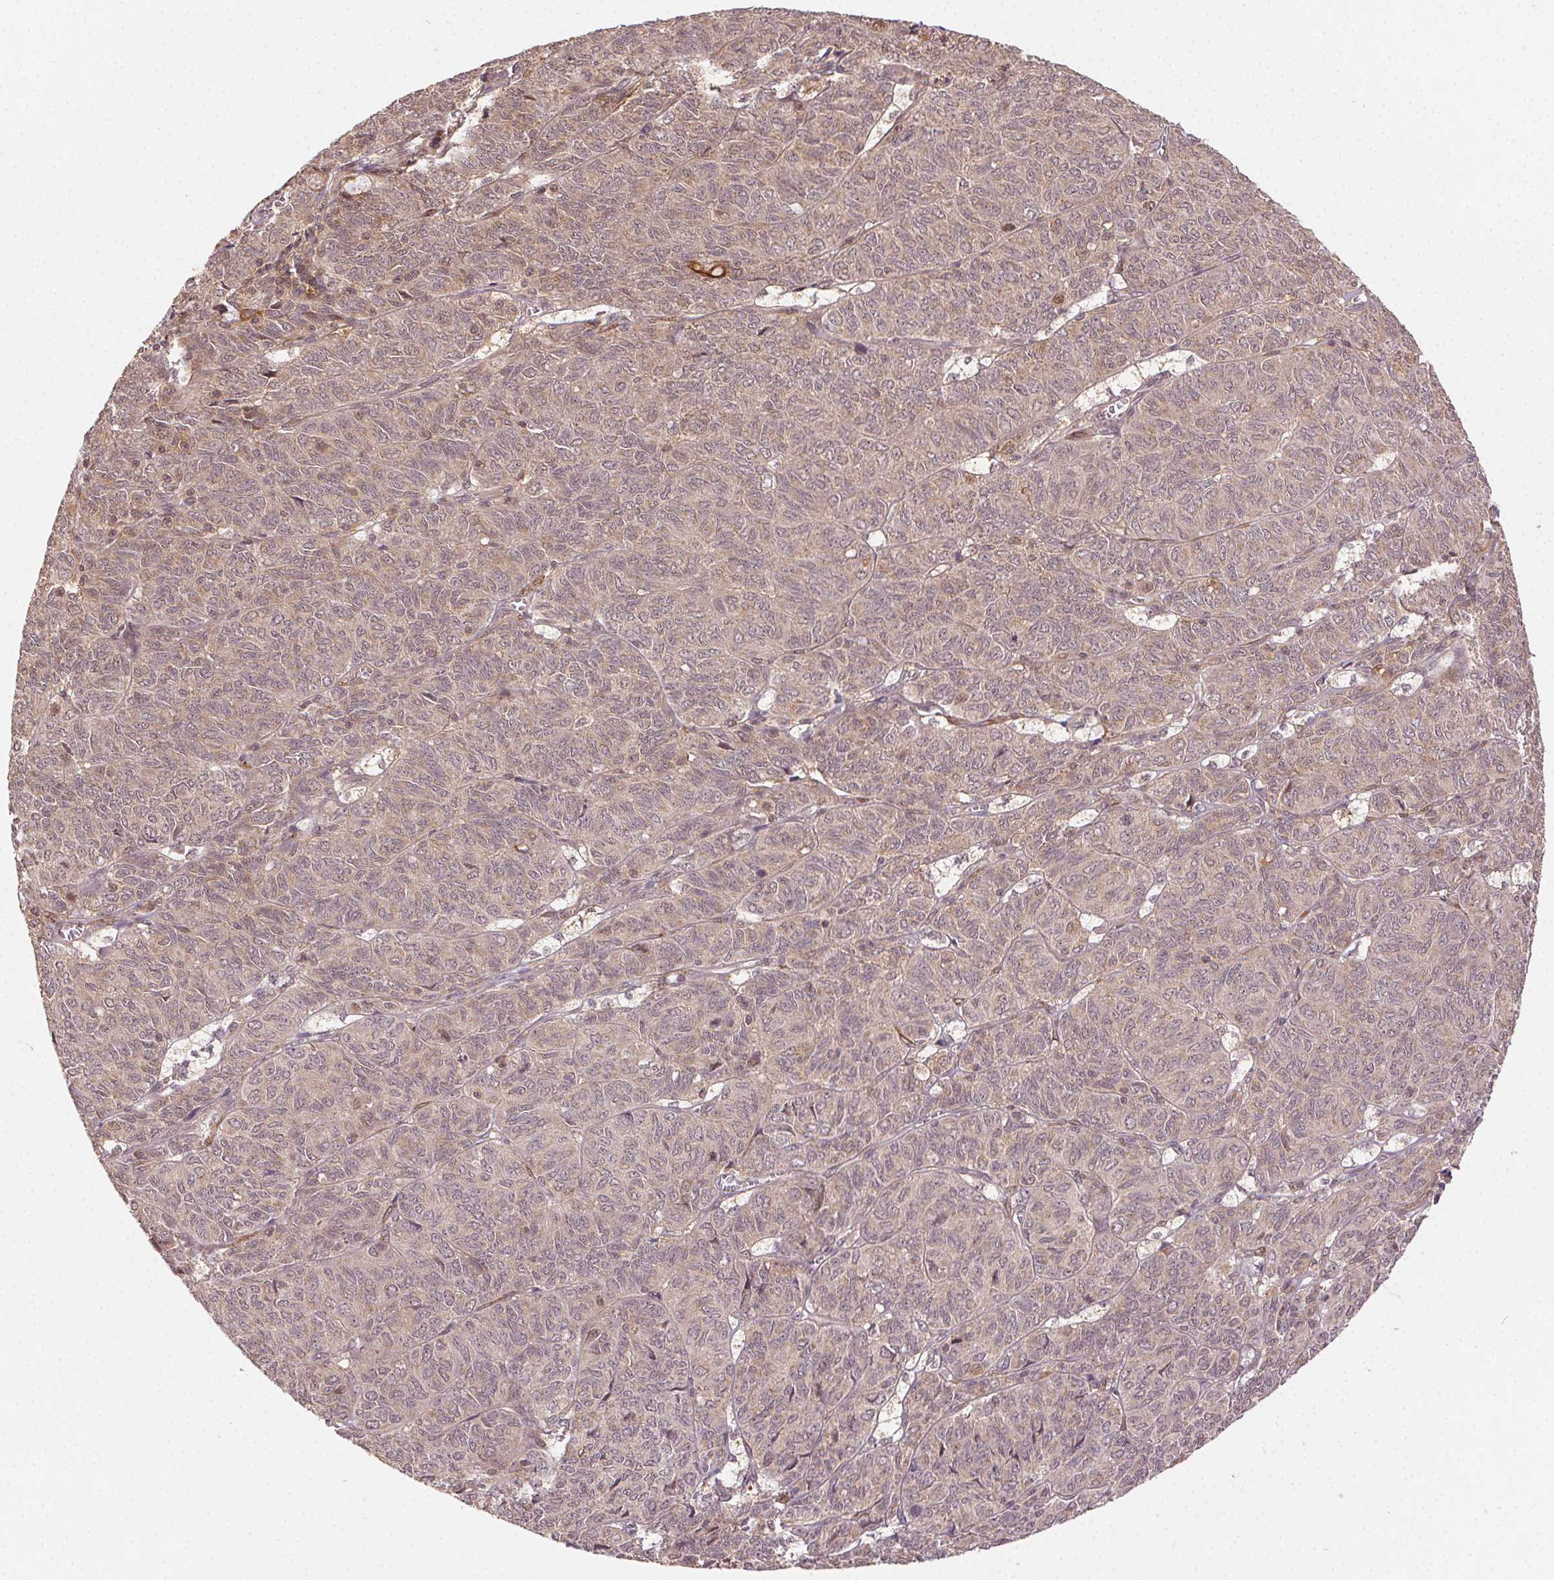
{"staining": {"intensity": "weak", "quantity": "25%-75%", "location": "cytoplasmic/membranous"}, "tissue": "ovarian cancer", "cell_type": "Tumor cells", "image_type": "cancer", "snomed": [{"axis": "morphology", "description": "Carcinoma, endometroid"}, {"axis": "topography", "description": "Ovary"}], "caption": "IHC of ovarian endometroid carcinoma displays low levels of weak cytoplasmic/membranous staining in approximately 25%-75% of tumor cells. The protein is stained brown, and the nuclei are stained in blue (DAB IHC with brightfield microscopy, high magnification).", "gene": "KLHL15", "patient": {"sex": "female", "age": 80}}